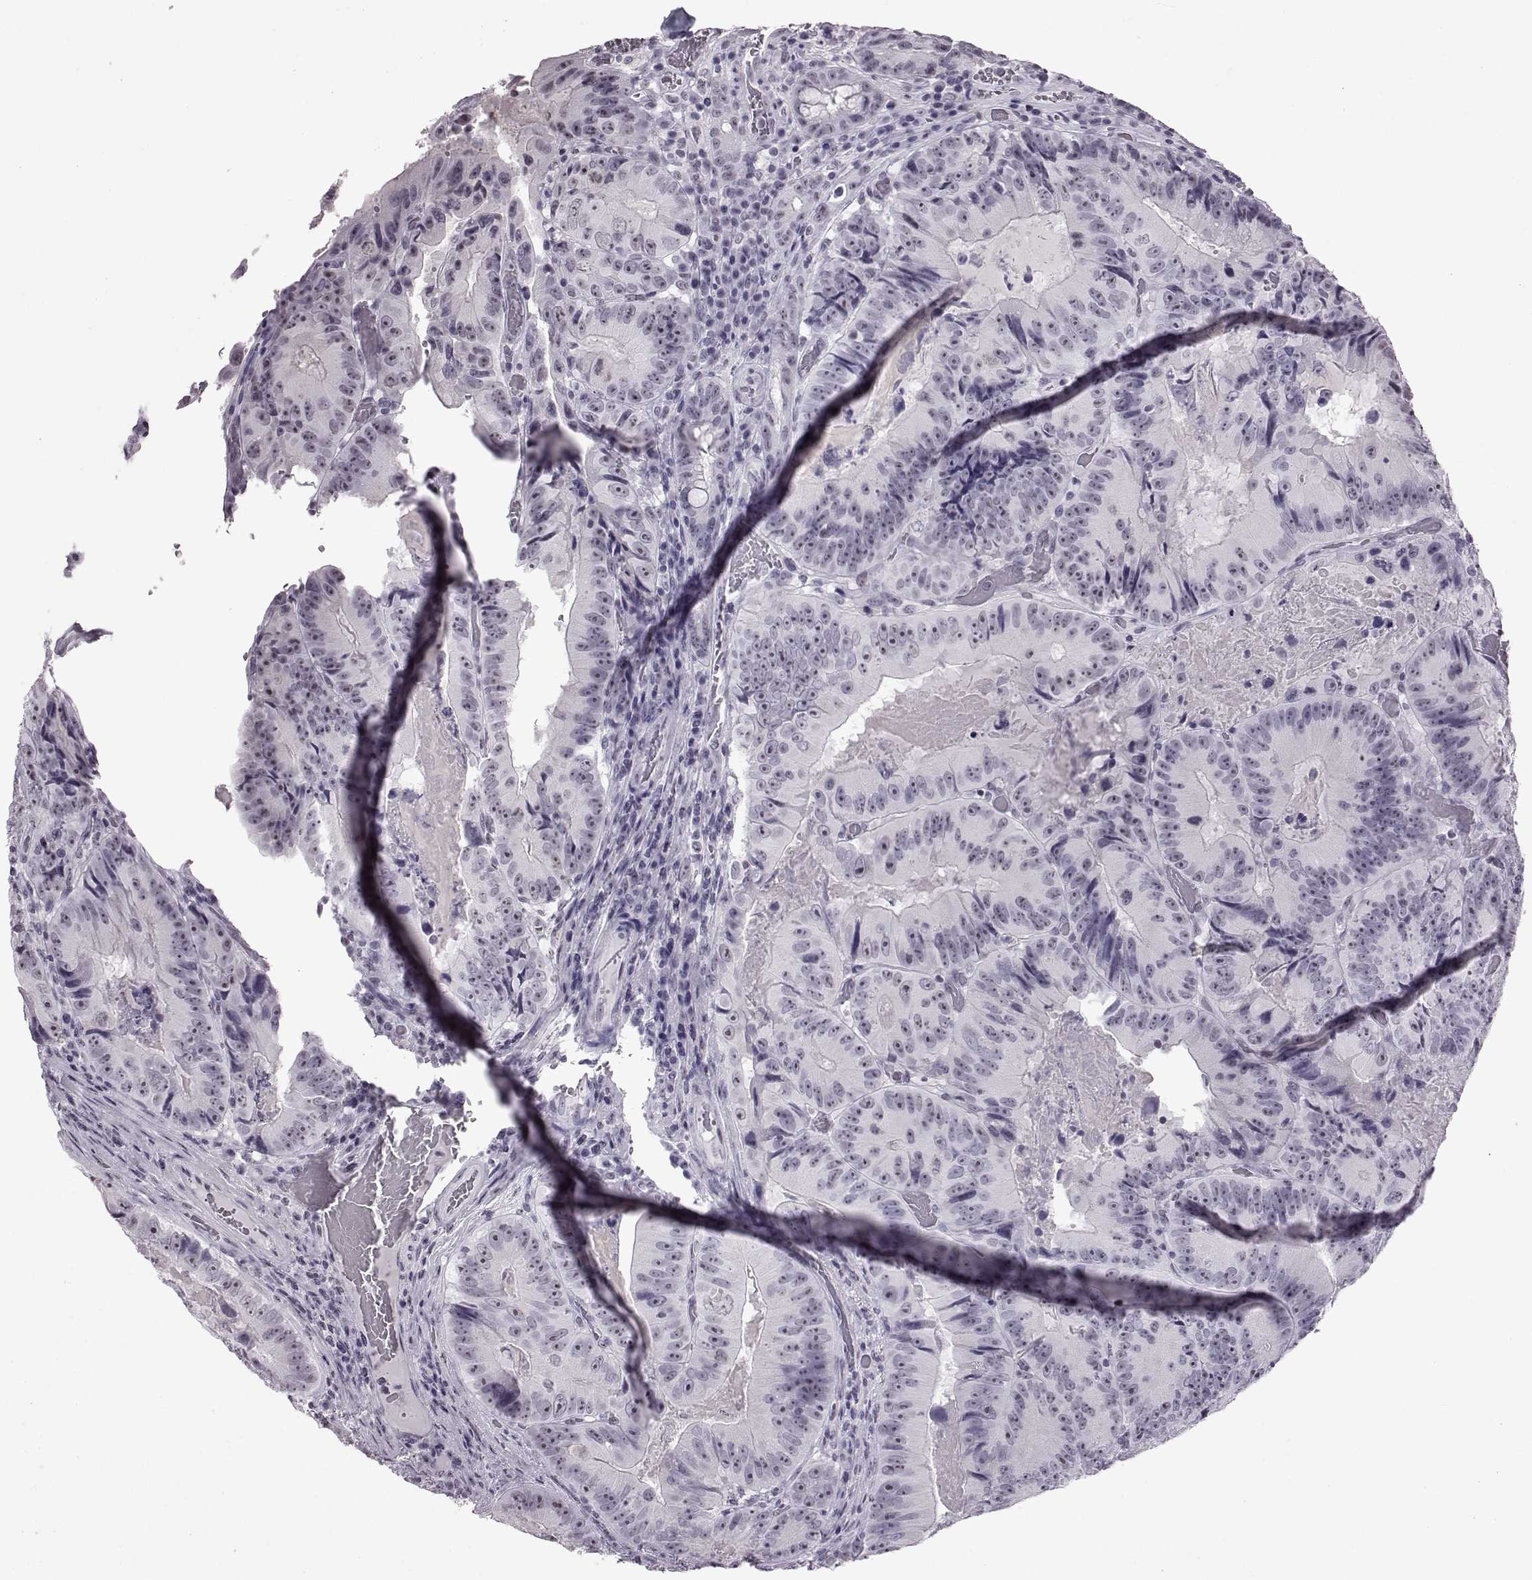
{"staining": {"intensity": "weak", "quantity": "<25%", "location": "nuclear"}, "tissue": "colorectal cancer", "cell_type": "Tumor cells", "image_type": "cancer", "snomed": [{"axis": "morphology", "description": "Adenocarcinoma, NOS"}, {"axis": "topography", "description": "Colon"}], "caption": "The histopathology image displays no staining of tumor cells in adenocarcinoma (colorectal).", "gene": "ADGRG2", "patient": {"sex": "female", "age": 86}}